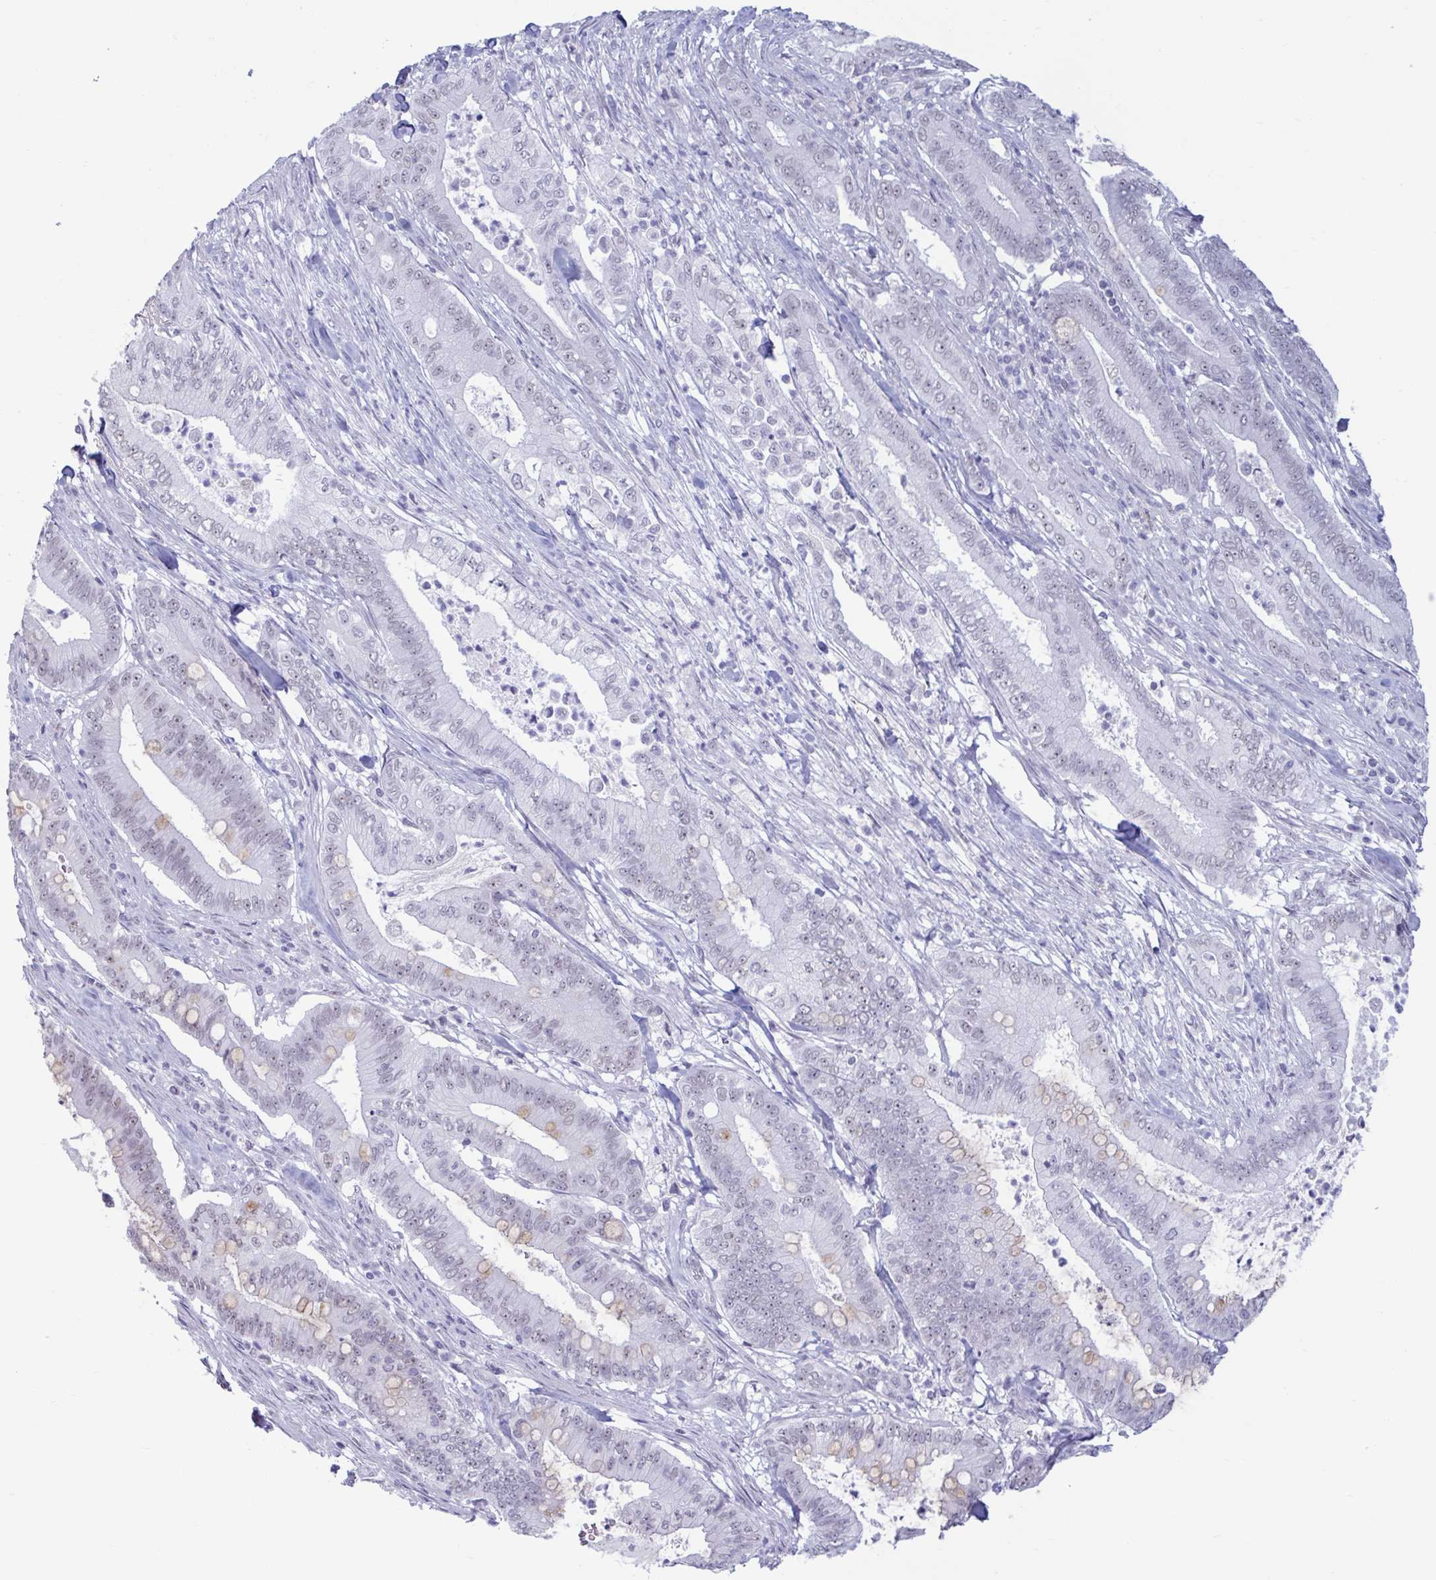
{"staining": {"intensity": "weak", "quantity": "25%-75%", "location": "cytoplasmic/membranous,nuclear"}, "tissue": "pancreatic cancer", "cell_type": "Tumor cells", "image_type": "cancer", "snomed": [{"axis": "morphology", "description": "Adenocarcinoma, NOS"}, {"axis": "topography", "description": "Pancreas"}], "caption": "Protein expression analysis of human adenocarcinoma (pancreatic) reveals weak cytoplasmic/membranous and nuclear expression in about 25%-75% of tumor cells.", "gene": "MSMB", "patient": {"sex": "male", "age": 71}}